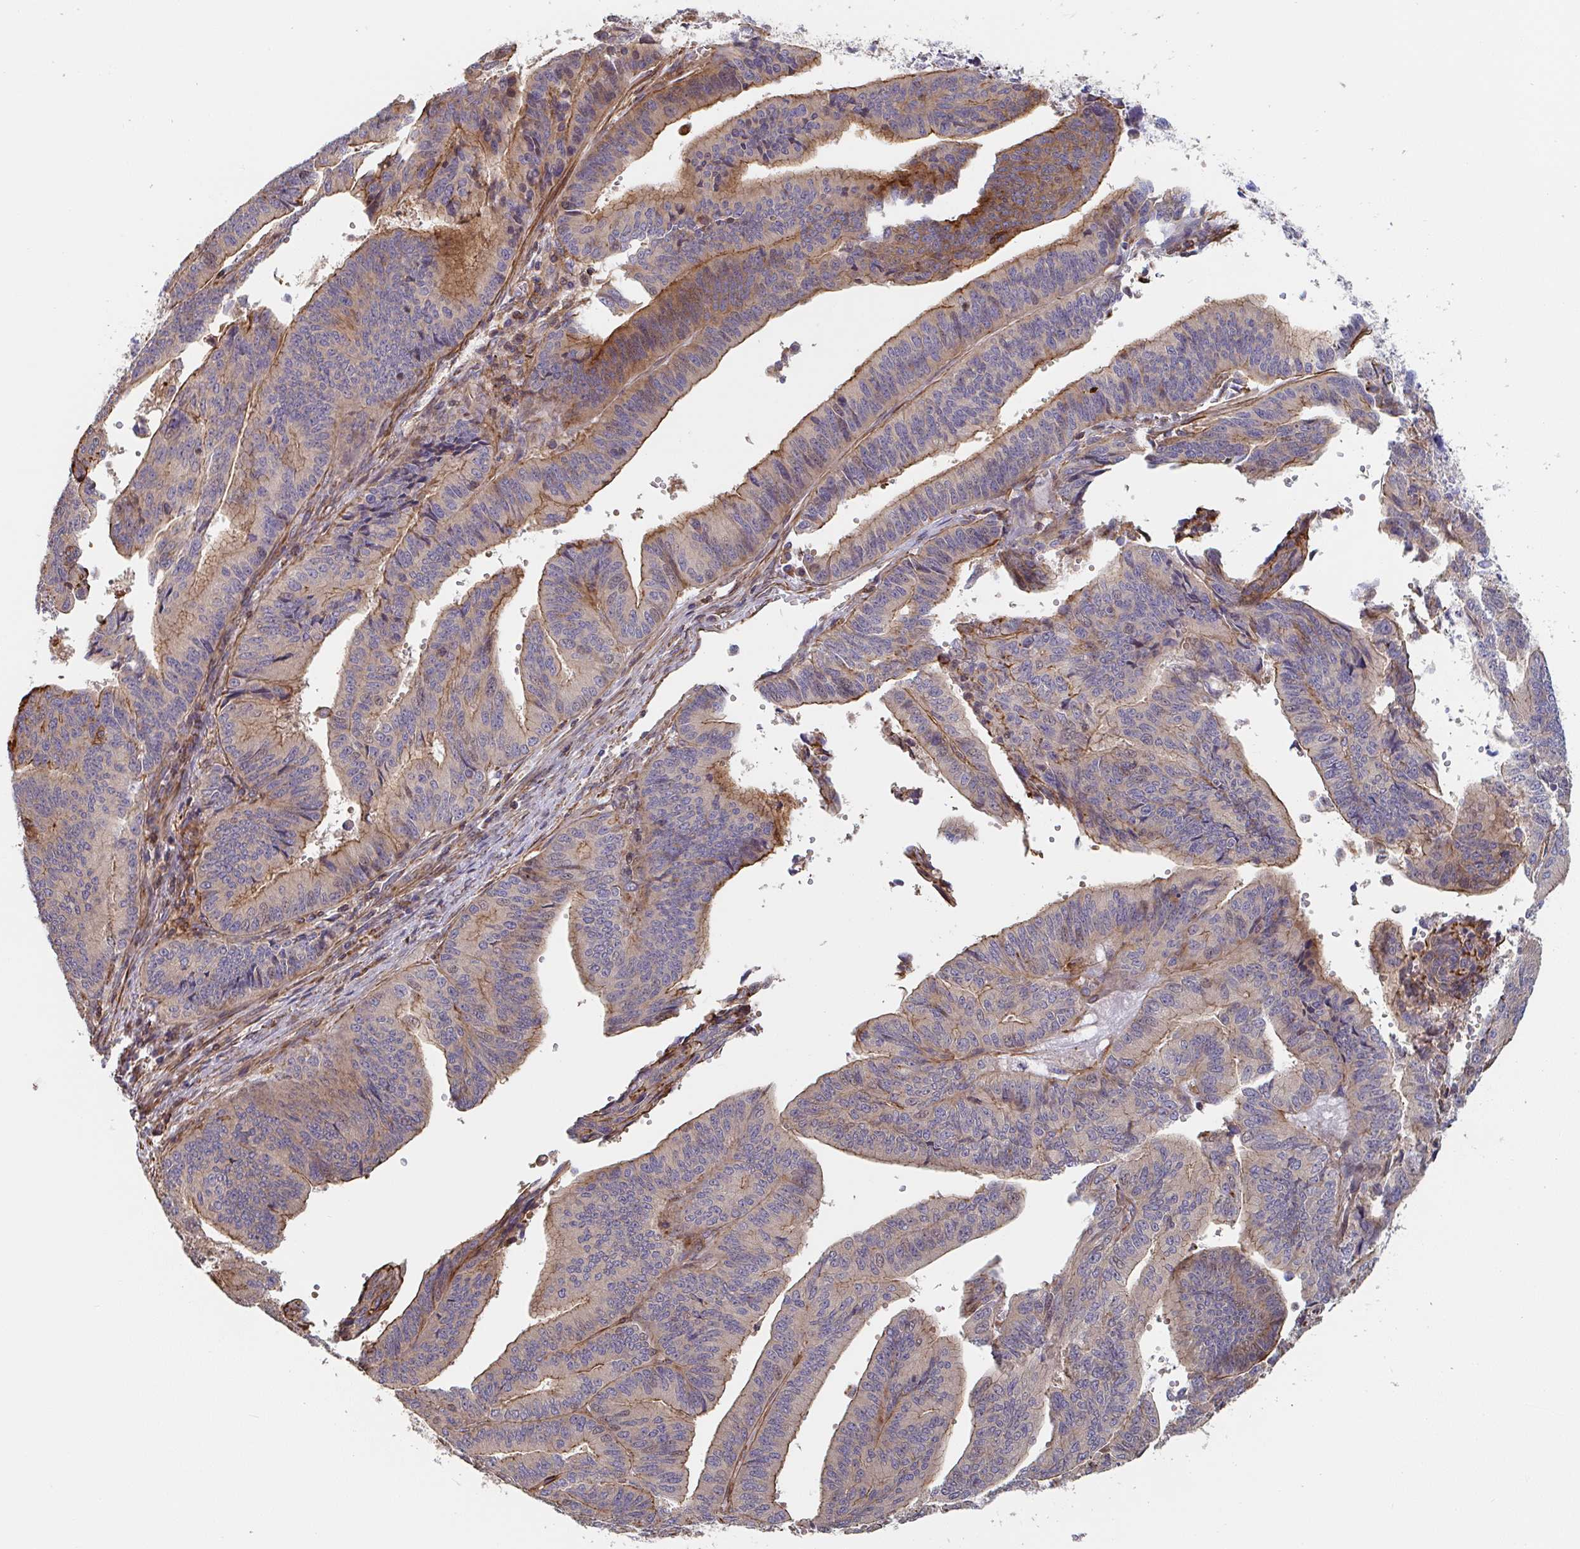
{"staining": {"intensity": "moderate", "quantity": "25%-75%", "location": "cytoplasmic/membranous"}, "tissue": "endometrial cancer", "cell_type": "Tumor cells", "image_type": "cancer", "snomed": [{"axis": "morphology", "description": "Adenocarcinoma, NOS"}, {"axis": "topography", "description": "Endometrium"}], "caption": "Endometrial adenocarcinoma was stained to show a protein in brown. There is medium levels of moderate cytoplasmic/membranous staining in approximately 25%-75% of tumor cells. (DAB IHC, brown staining for protein, blue staining for nuclei).", "gene": "FZD2", "patient": {"sex": "female", "age": 65}}